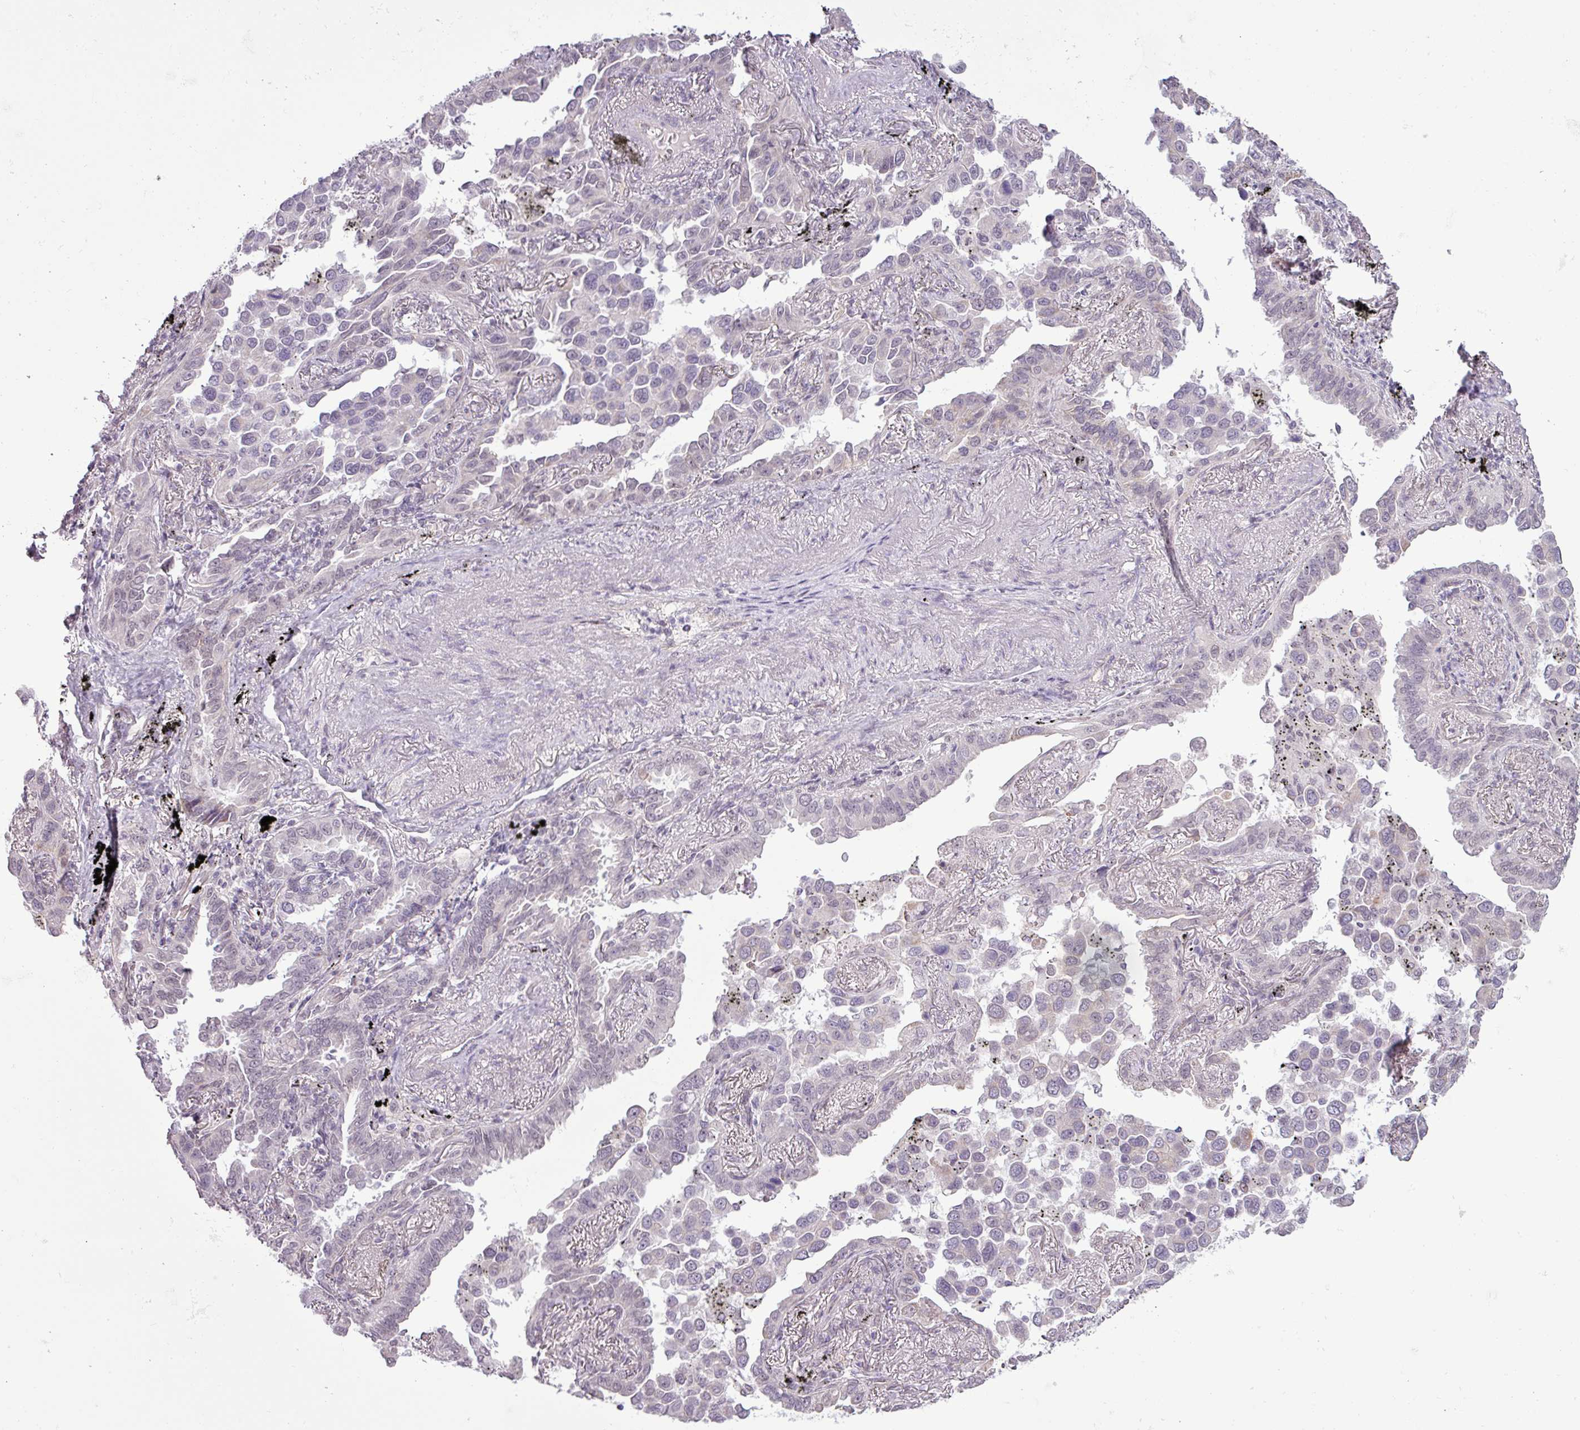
{"staining": {"intensity": "negative", "quantity": "none", "location": "none"}, "tissue": "lung cancer", "cell_type": "Tumor cells", "image_type": "cancer", "snomed": [{"axis": "morphology", "description": "Adenocarcinoma, NOS"}, {"axis": "topography", "description": "Lung"}], "caption": "There is no significant expression in tumor cells of lung adenocarcinoma.", "gene": "GPT2", "patient": {"sex": "male", "age": 67}}